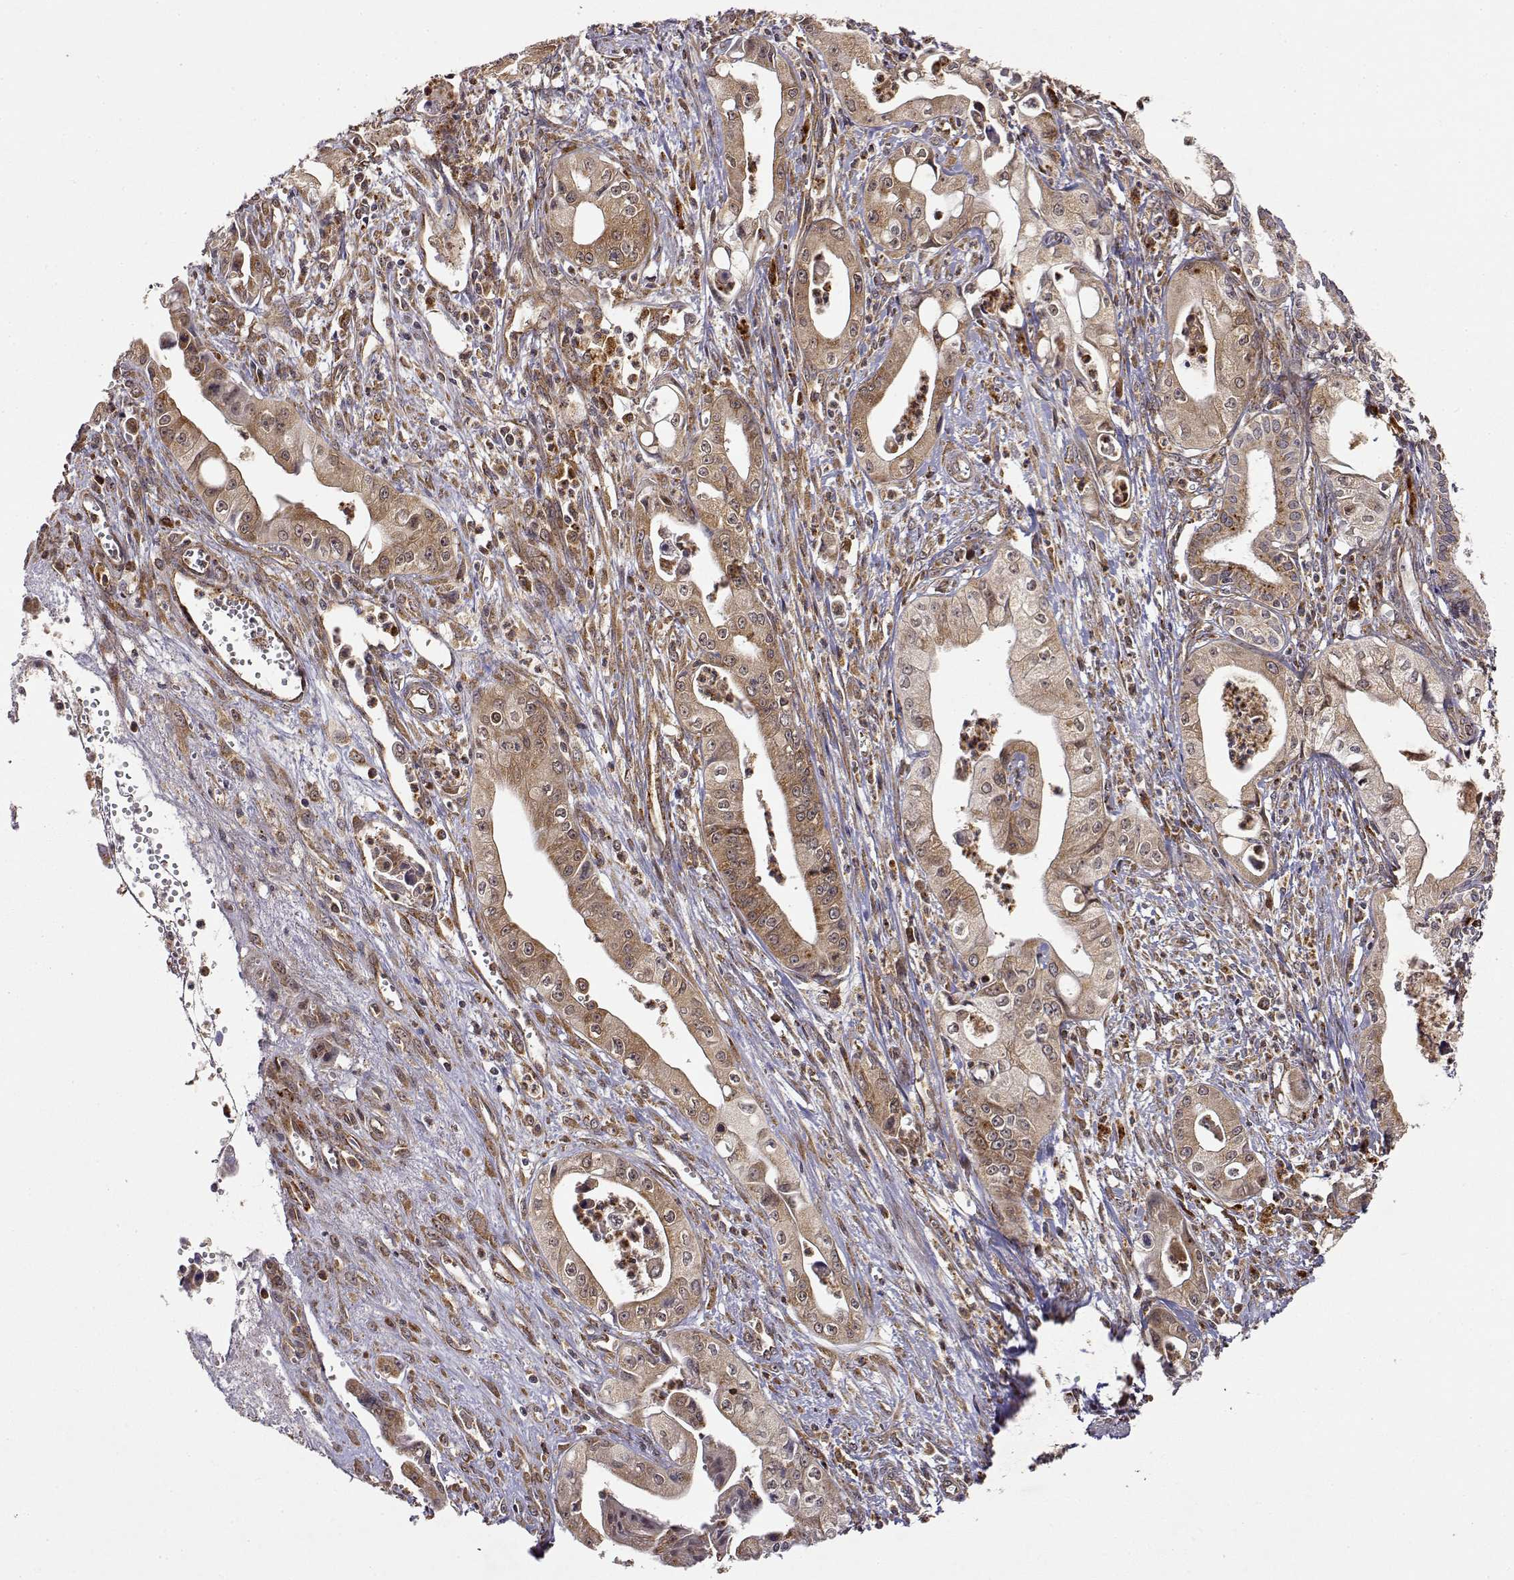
{"staining": {"intensity": "moderate", "quantity": ">75%", "location": "cytoplasmic/membranous"}, "tissue": "pancreatic cancer", "cell_type": "Tumor cells", "image_type": "cancer", "snomed": [{"axis": "morphology", "description": "Adenocarcinoma, NOS"}, {"axis": "topography", "description": "Pancreas"}], "caption": "High-power microscopy captured an IHC image of pancreatic cancer (adenocarcinoma), revealing moderate cytoplasmic/membranous staining in approximately >75% of tumor cells.", "gene": "RNF13", "patient": {"sex": "female", "age": 65}}